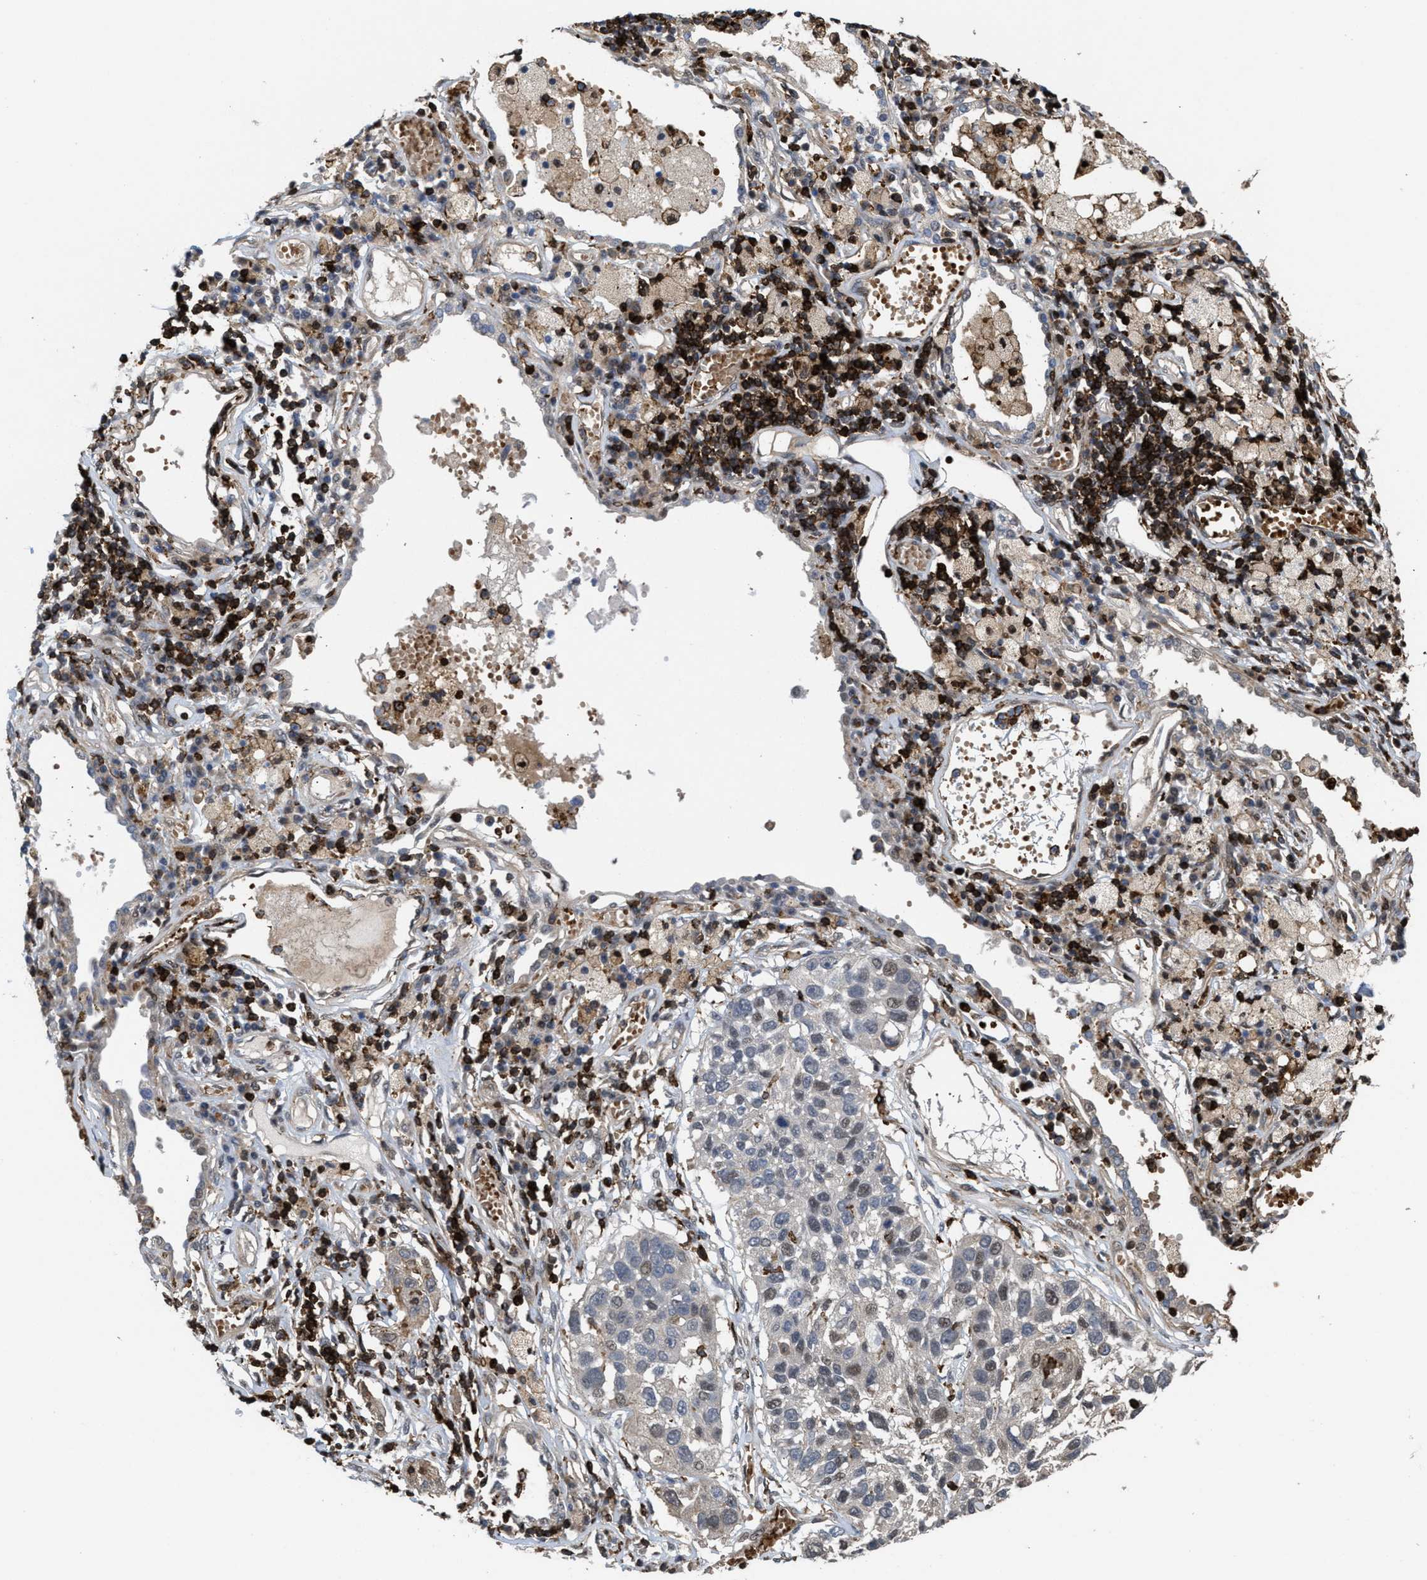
{"staining": {"intensity": "weak", "quantity": "<25%", "location": "nuclear"}, "tissue": "lung cancer", "cell_type": "Tumor cells", "image_type": "cancer", "snomed": [{"axis": "morphology", "description": "Squamous cell carcinoma, NOS"}, {"axis": "topography", "description": "Lung"}], "caption": "This is an IHC micrograph of lung squamous cell carcinoma. There is no positivity in tumor cells.", "gene": "PTPRE", "patient": {"sex": "male", "age": 71}}